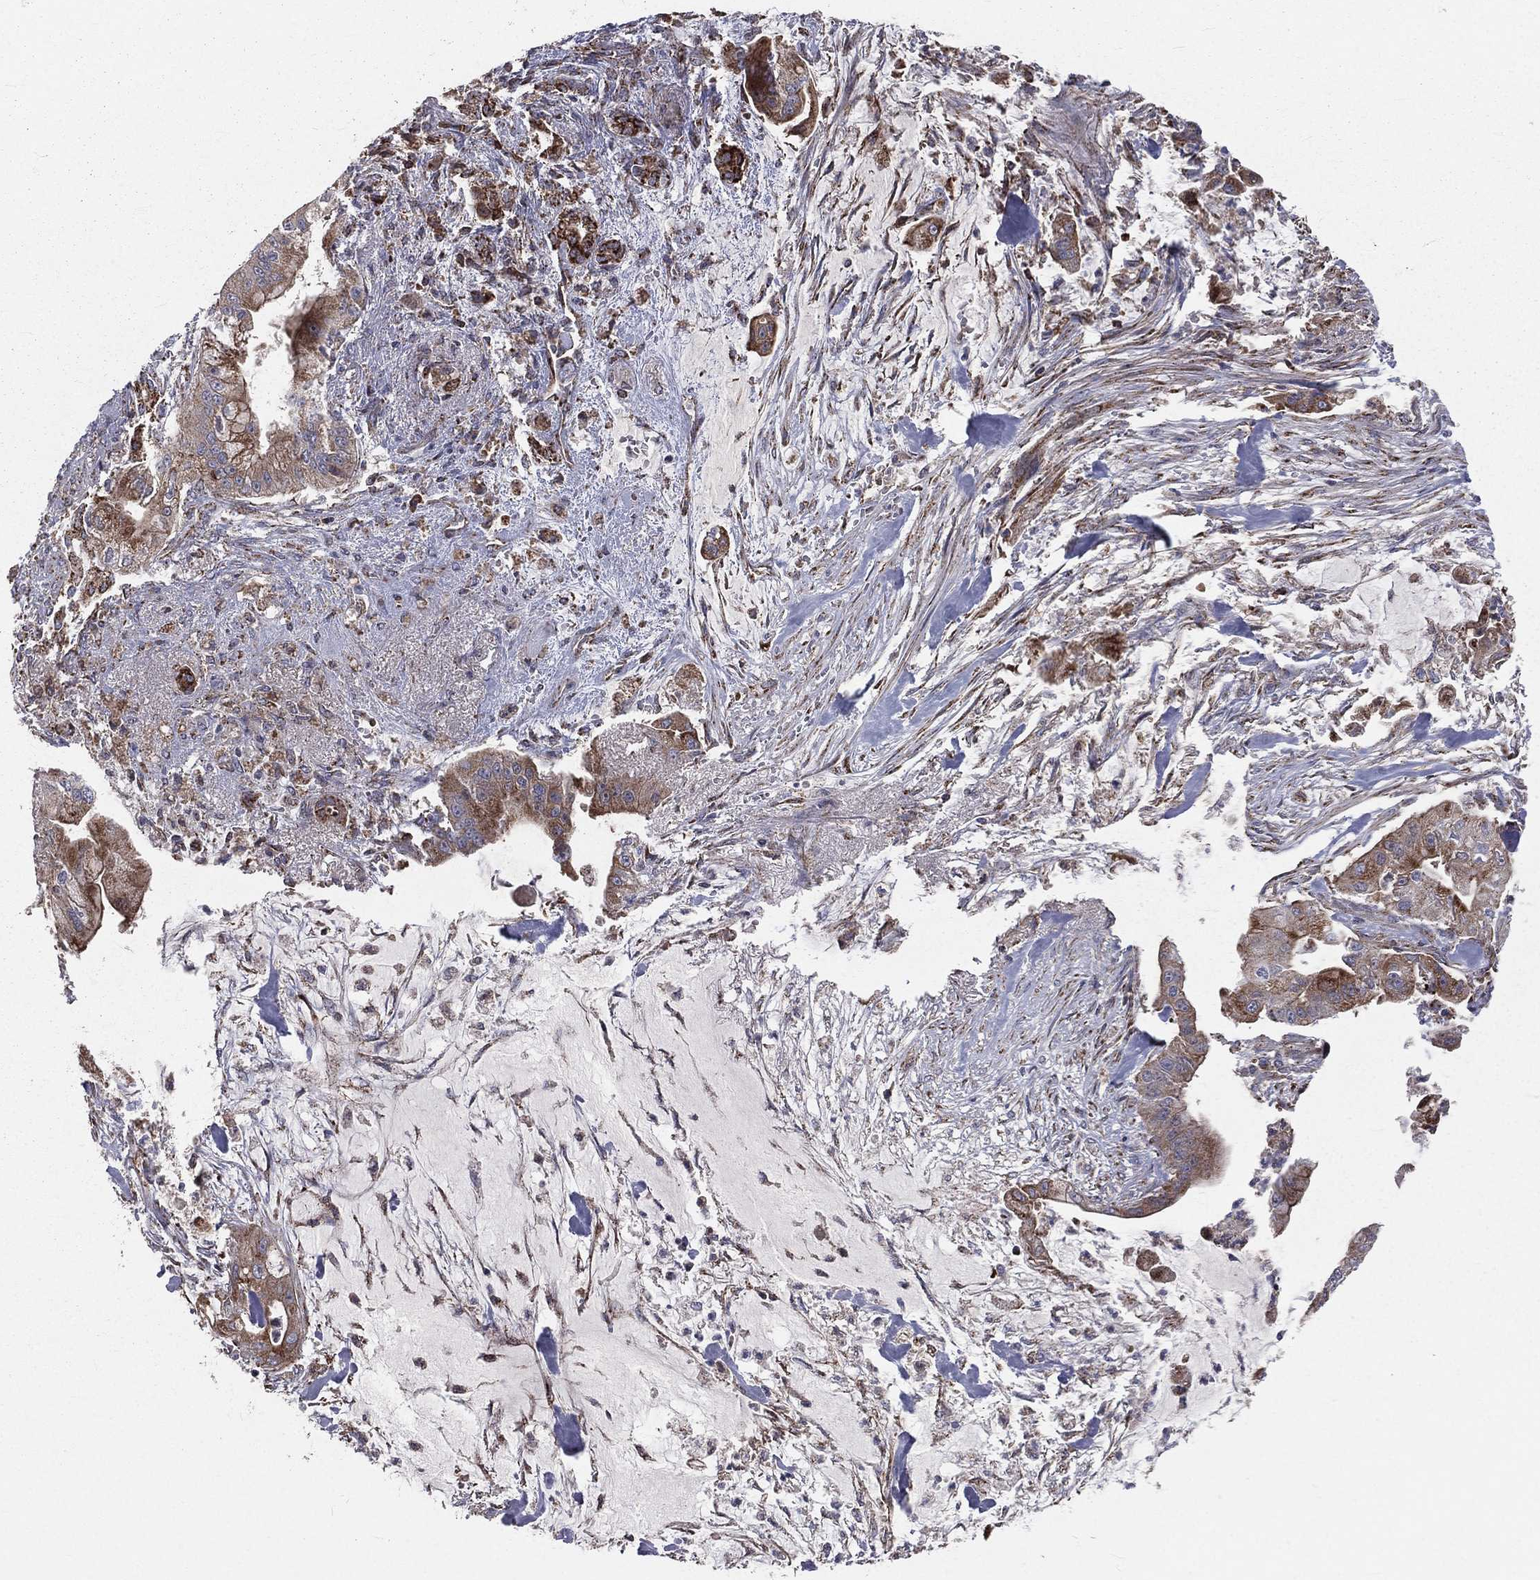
{"staining": {"intensity": "moderate", "quantity": ">75%", "location": "cytoplasmic/membranous"}, "tissue": "pancreatic cancer", "cell_type": "Tumor cells", "image_type": "cancer", "snomed": [{"axis": "morphology", "description": "Normal tissue, NOS"}, {"axis": "morphology", "description": "Inflammation, NOS"}, {"axis": "morphology", "description": "Adenocarcinoma, NOS"}, {"axis": "topography", "description": "Pancreas"}], "caption": "The histopathology image demonstrates staining of pancreatic cancer (adenocarcinoma), revealing moderate cytoplasmic/membranous protein positivity (brown color) within tumor cells.", "gene": "GPD1", "patient": {"sex": "male", "age": 57}}